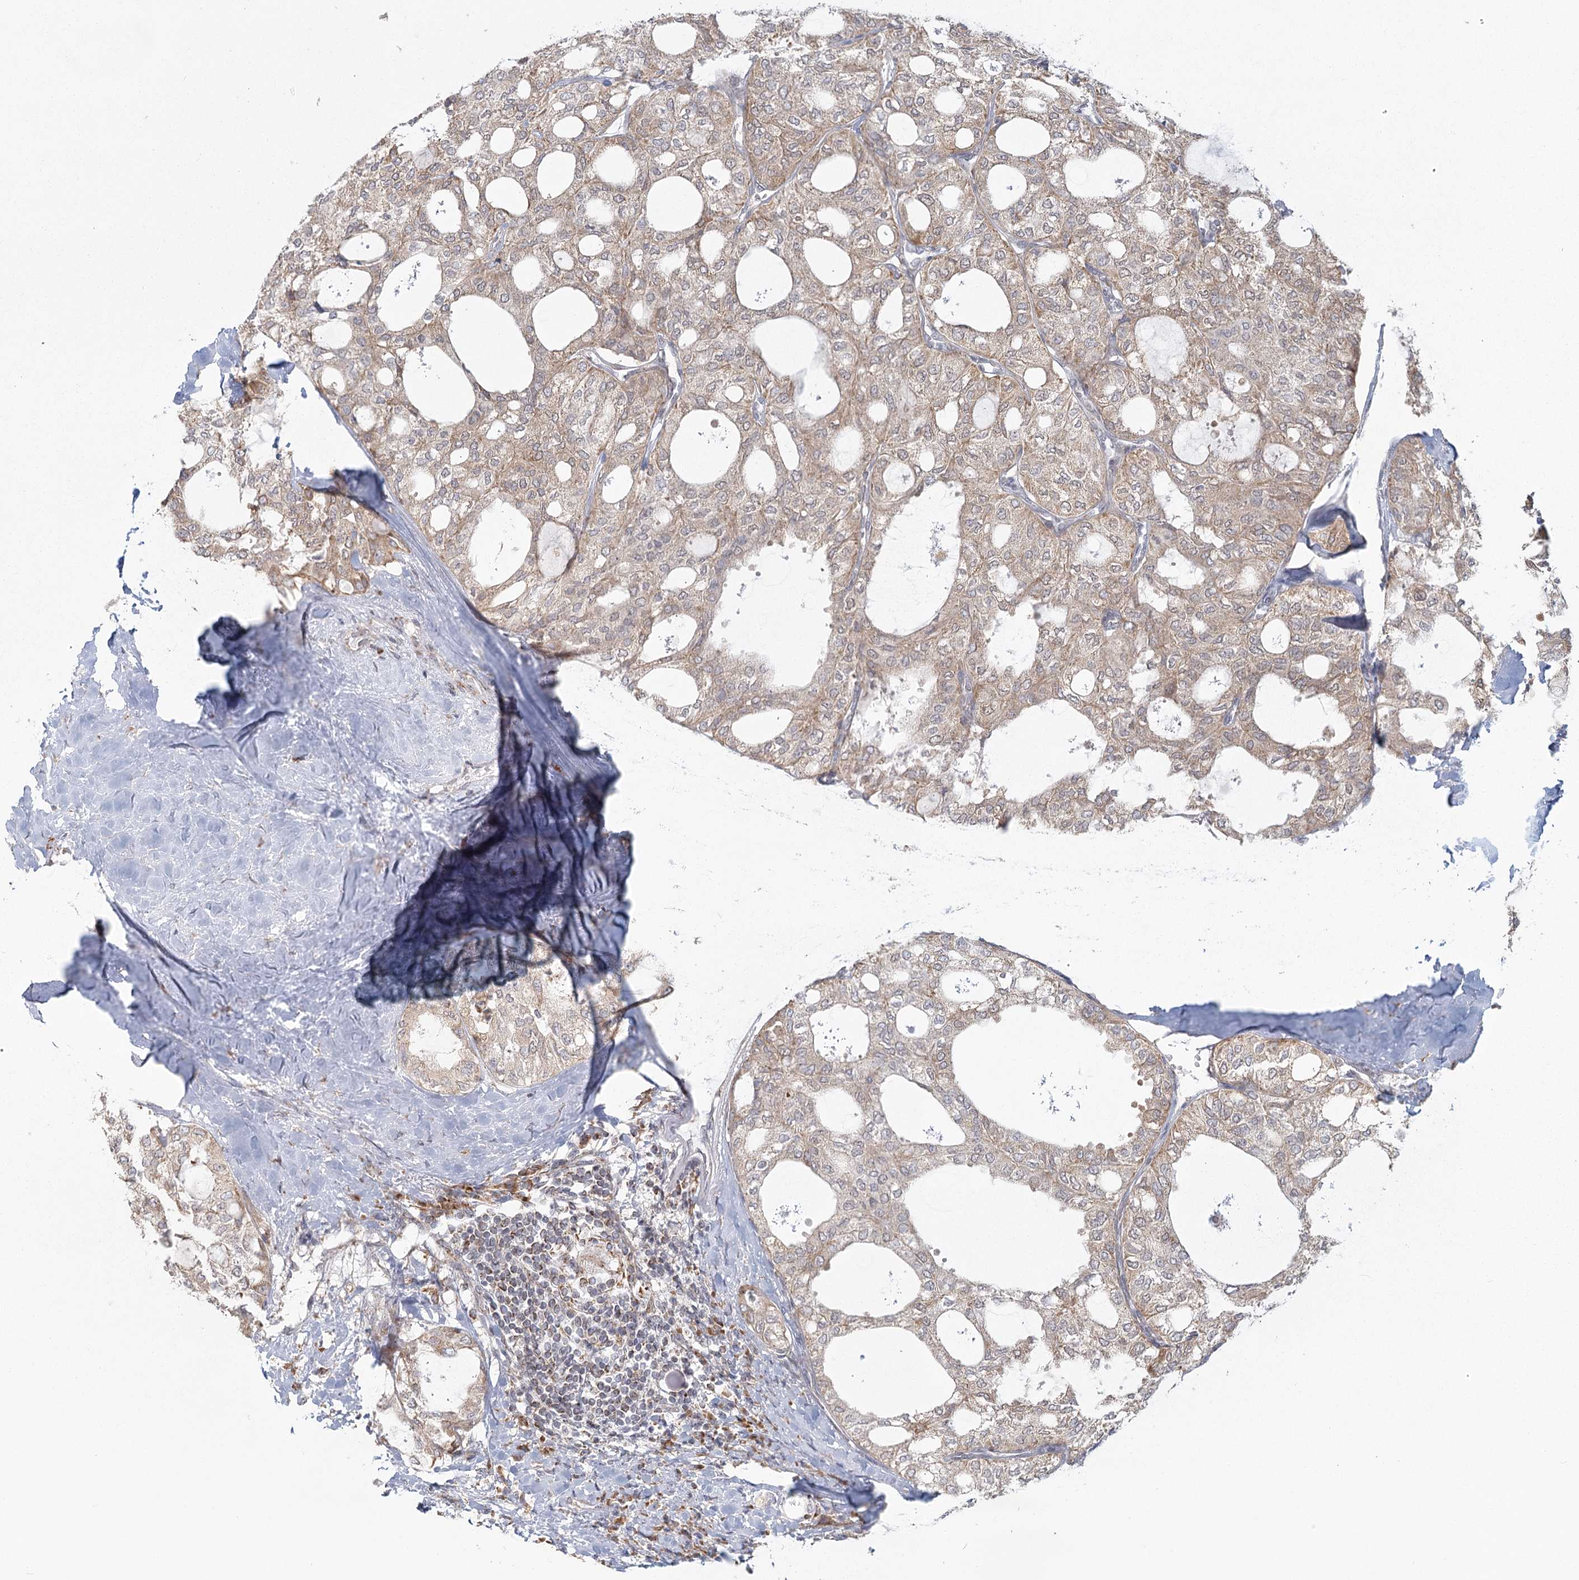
{"staining": {"intensity": "weak", "quantity": ">75%", "location": "cytoplasmic/membranous"}, "tissue": "thyroid cancer", "cell_type": "Tumor cells", "image_type": "cancer", "snomed": [{"axis": "morphology", "description": "Follicular adenoma carcinoma, NOS"}, {"axis": "topography", "description": "Thyroid gland"}], "caption": "An image of human thyroid cancer (follicular adenoma carcinoma) stained for a protein reveals weak cytoplasmic/membranous brown staining in tumor cells.", "gene": "LACTB", "patient": {"sex": "male", "age": 75}}